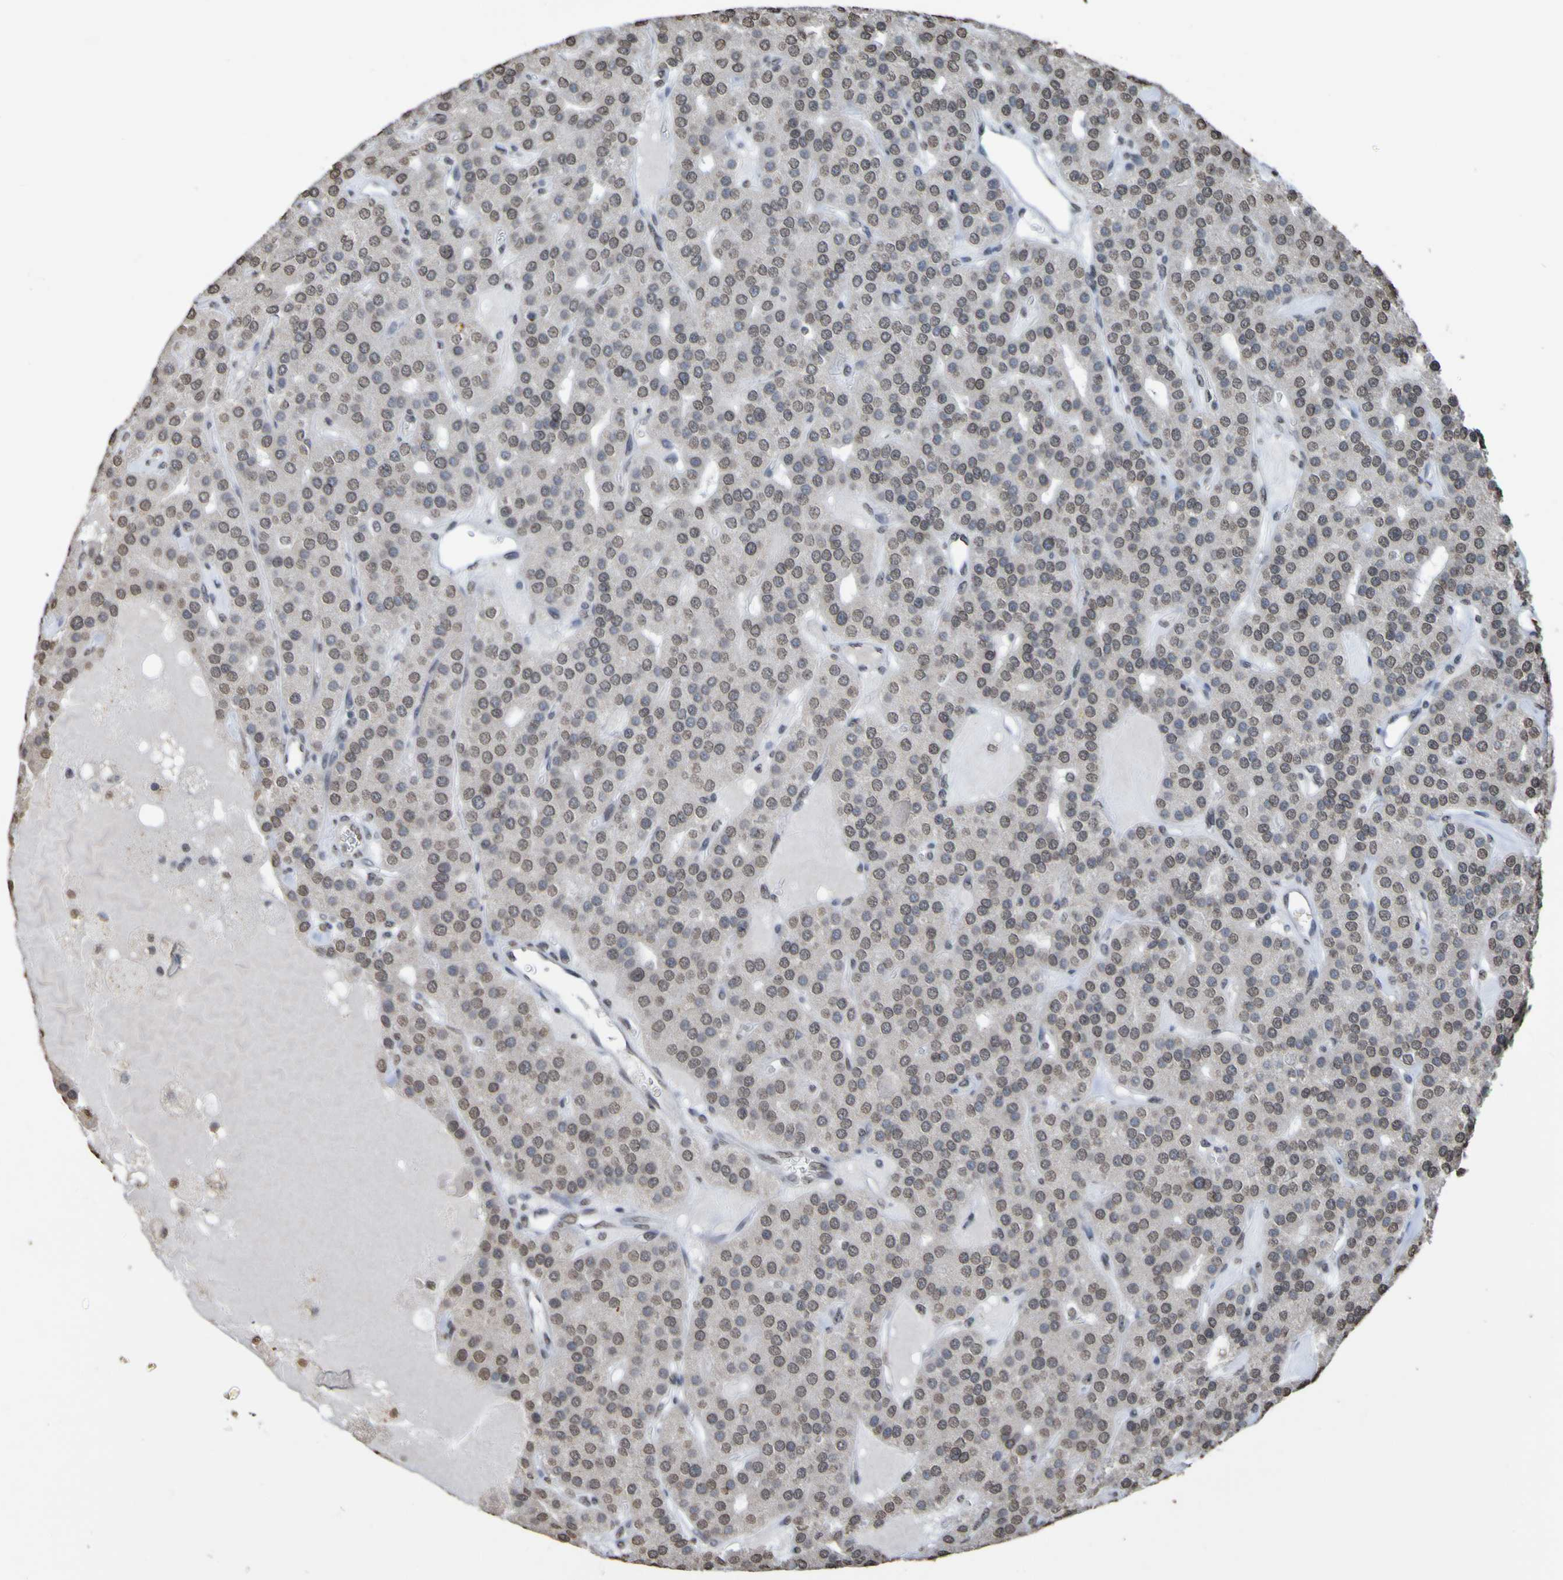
{"staining": {"intensity": "weak", "quantity": ">75%", "location": "nuclear"}, "tissue": "parathyroid gland", "cell_type": "Glandular cells", "image_type": "normal", "snomed": [{"axis": "morphology", "description": "Normal tissue, NOS"}, {"axis": "morphology", "description": "Adenoma, NOS"}, {"axis": "topography", "description": "Parathyroid gland"}], "caption": "A micrograph of human parathyroid gland stained for a protein displays weak nuclear brown staining in glandular cells. (IHC, brightfield microscopy, high magnification).", "gene": "ALKBH2", "patient": {"sex": "female", "age": 86}}